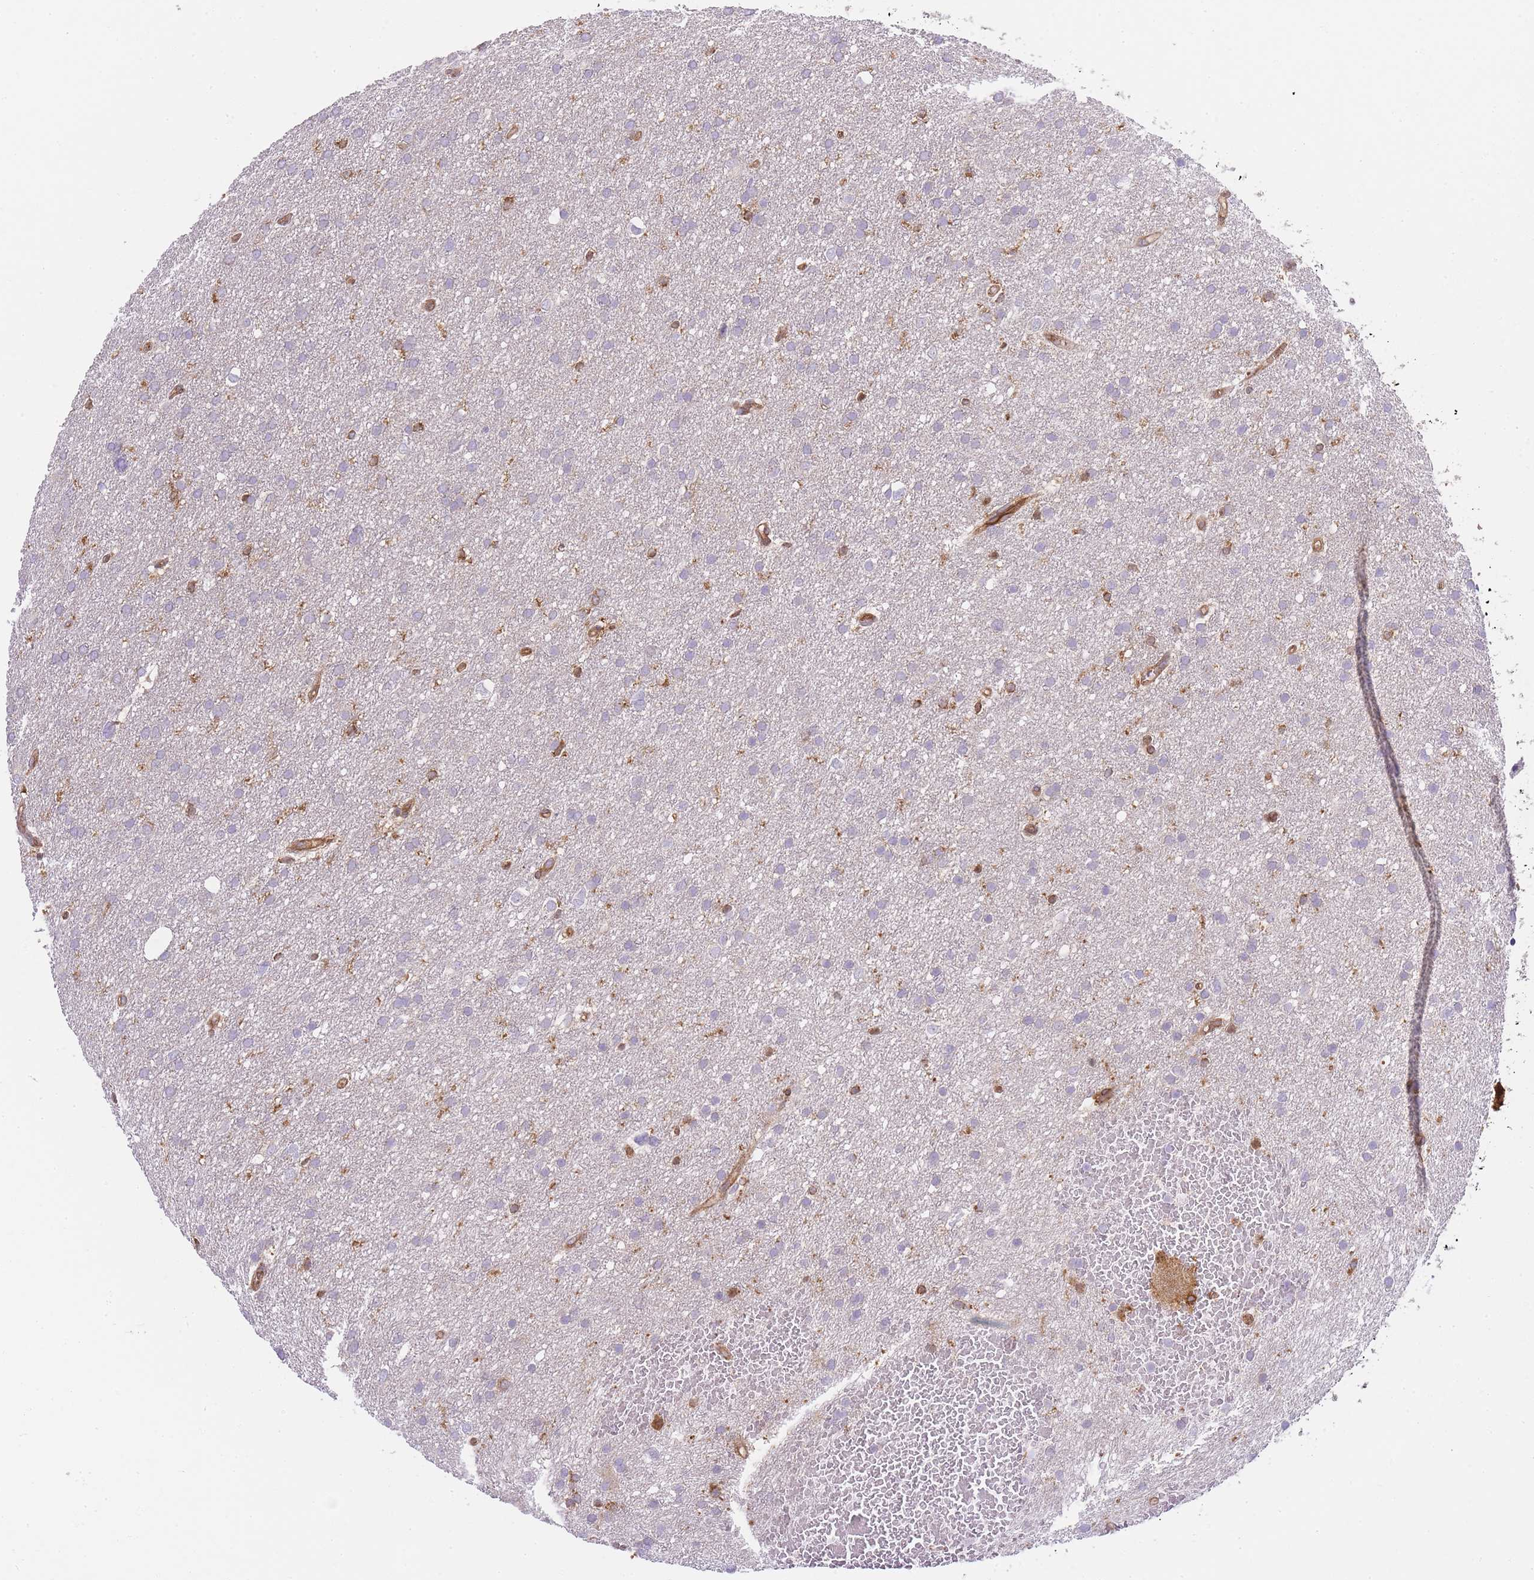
{"staining": {"intensity": "negative", "quantity": "none", "location": "none"}, "tissue": "glioma", "cell_type": "Tumor cells", "image_type": "cancer", "snomed": [{"axis": "morphology", "description": "Glioma, malignant, High grade"}, {"axis": "topography", "description": "Cerebral cortex"}], "caption": "Immunohistochemistry image of human malignant high-grade glioma stained for a protein (brown), which displays no expression in tumor cells. Nuclei are stained in blue.", "gene": "MSN", "patient": {"sex": "female", "age": 36}}